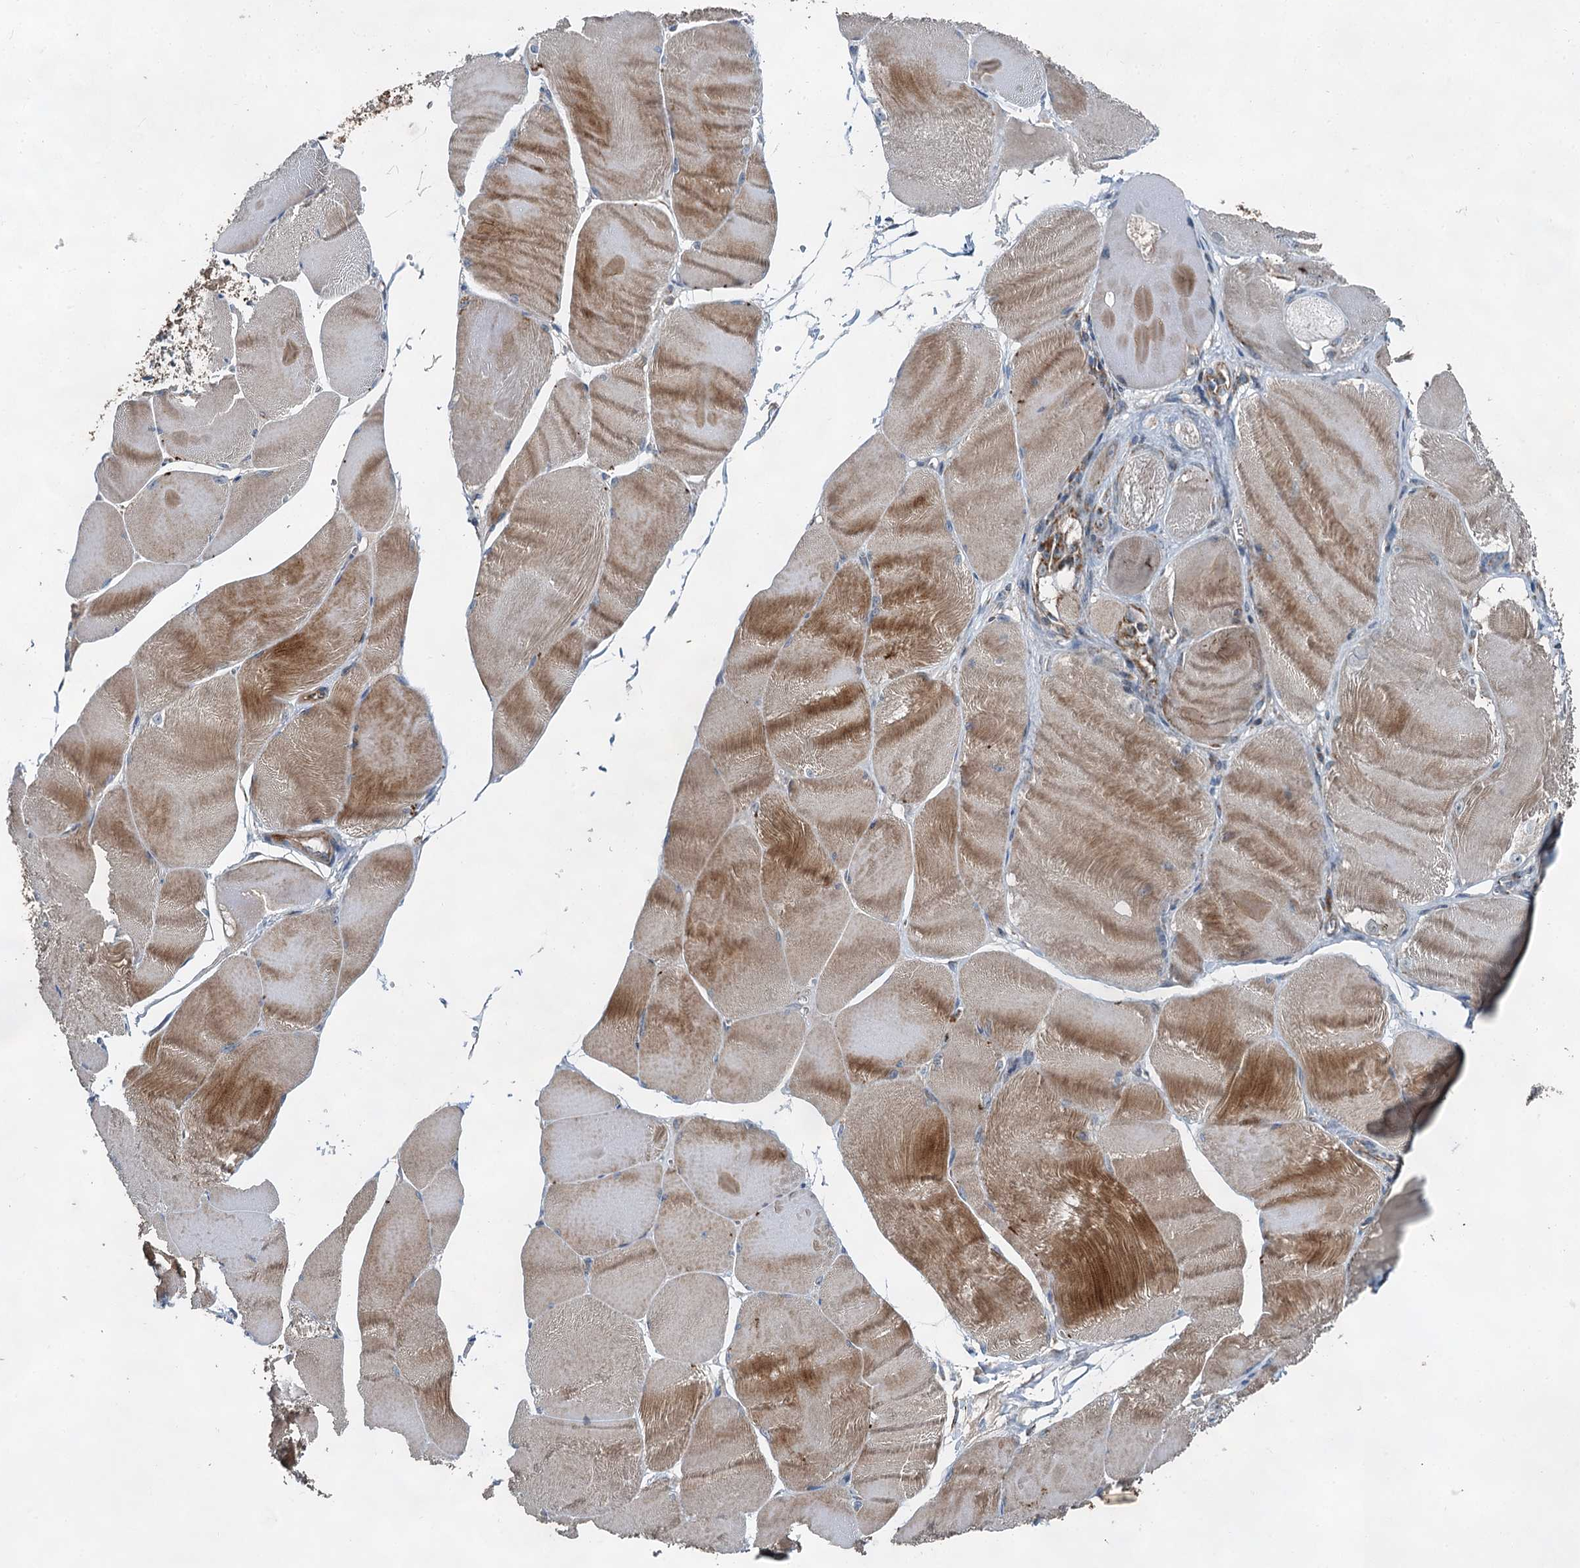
{"staining": {"intensity": "moderate", "quantity": "25%-75%", "location": "cytoplasmic/membranous"}, "tissue": "skeletal muscle", "cell_type": "Myocytes", "image_type": "normal", "snomed": [{"axis": "morphology", "description": "Normal tissue, NOS"}, {"axis": "morphology", "description": "Basal cell carcinoma"}, {"axis": "topography", "description": "Skeletal muscle"}], "caption": "This is a histology image of immunohistochemistry staining of benign skeletal muscle, which shows moderate staining in the cytoplasmic/membranous of myocytes.", "gene": "HAUS2", "patient": {"sex": "female", "age": 64}}